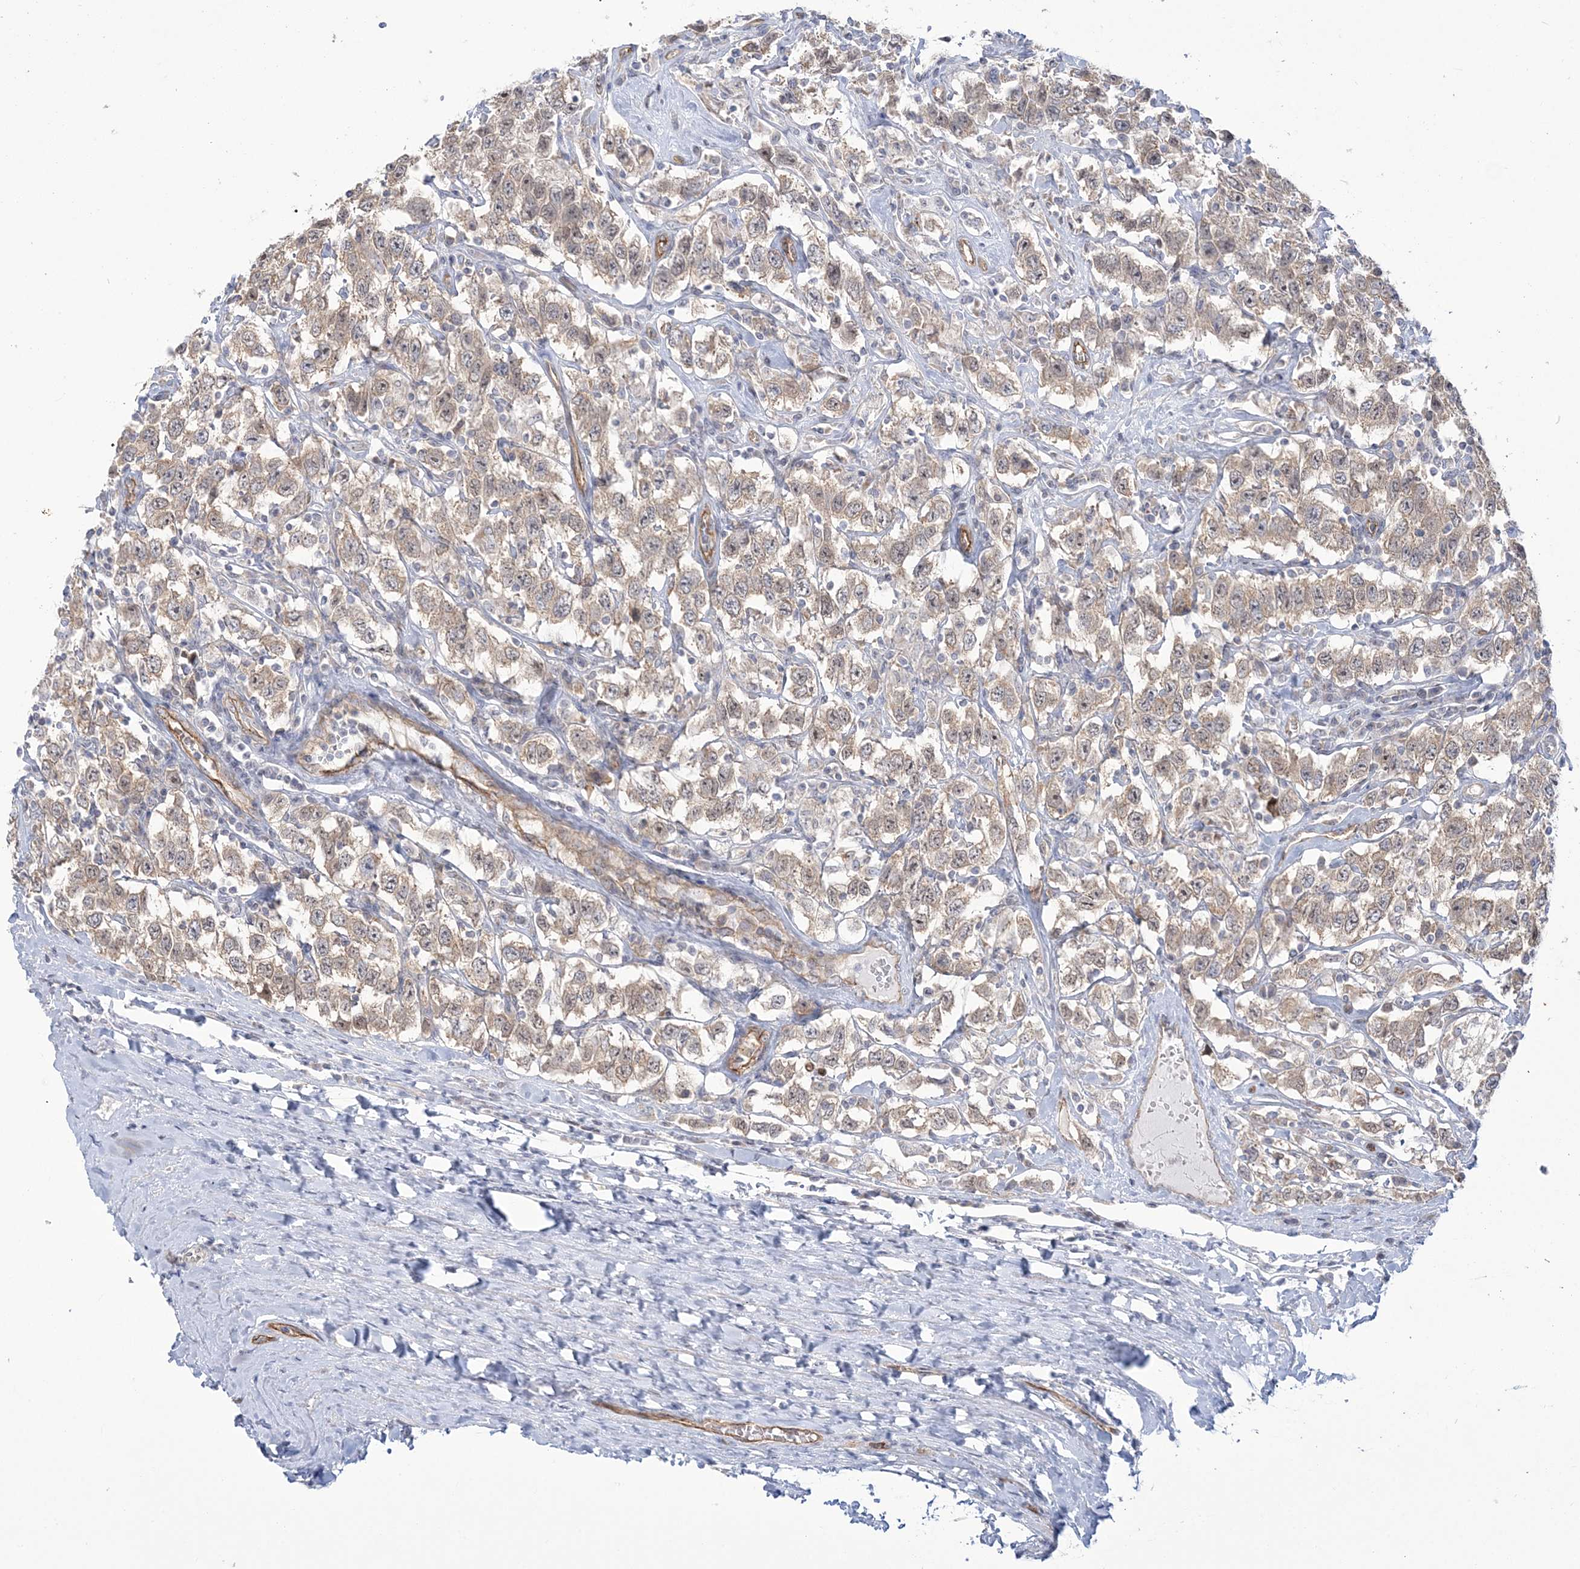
{"staining": {"intensity": "weak", "quantity": ">75%", "location": "cytoplasmic/membranous"}, "tissue": "testis cancer", "cell_type": "Tumor cells", "image_type": "cancer", "snomed": [{"axis": "morphology", "description": "Seminoma, NOS"}, {"axis": "topography", "description": "Testis"}], "caption": "DAB (3,3'-diaminobenzidine) immunohistochemical staining of human testis cancer reveals weak cytoplasmic/membranous protein expression in approximately >75% of tumor cells.", "gene": "FARSB", "patient": {"sex": "male", "age": 41}}